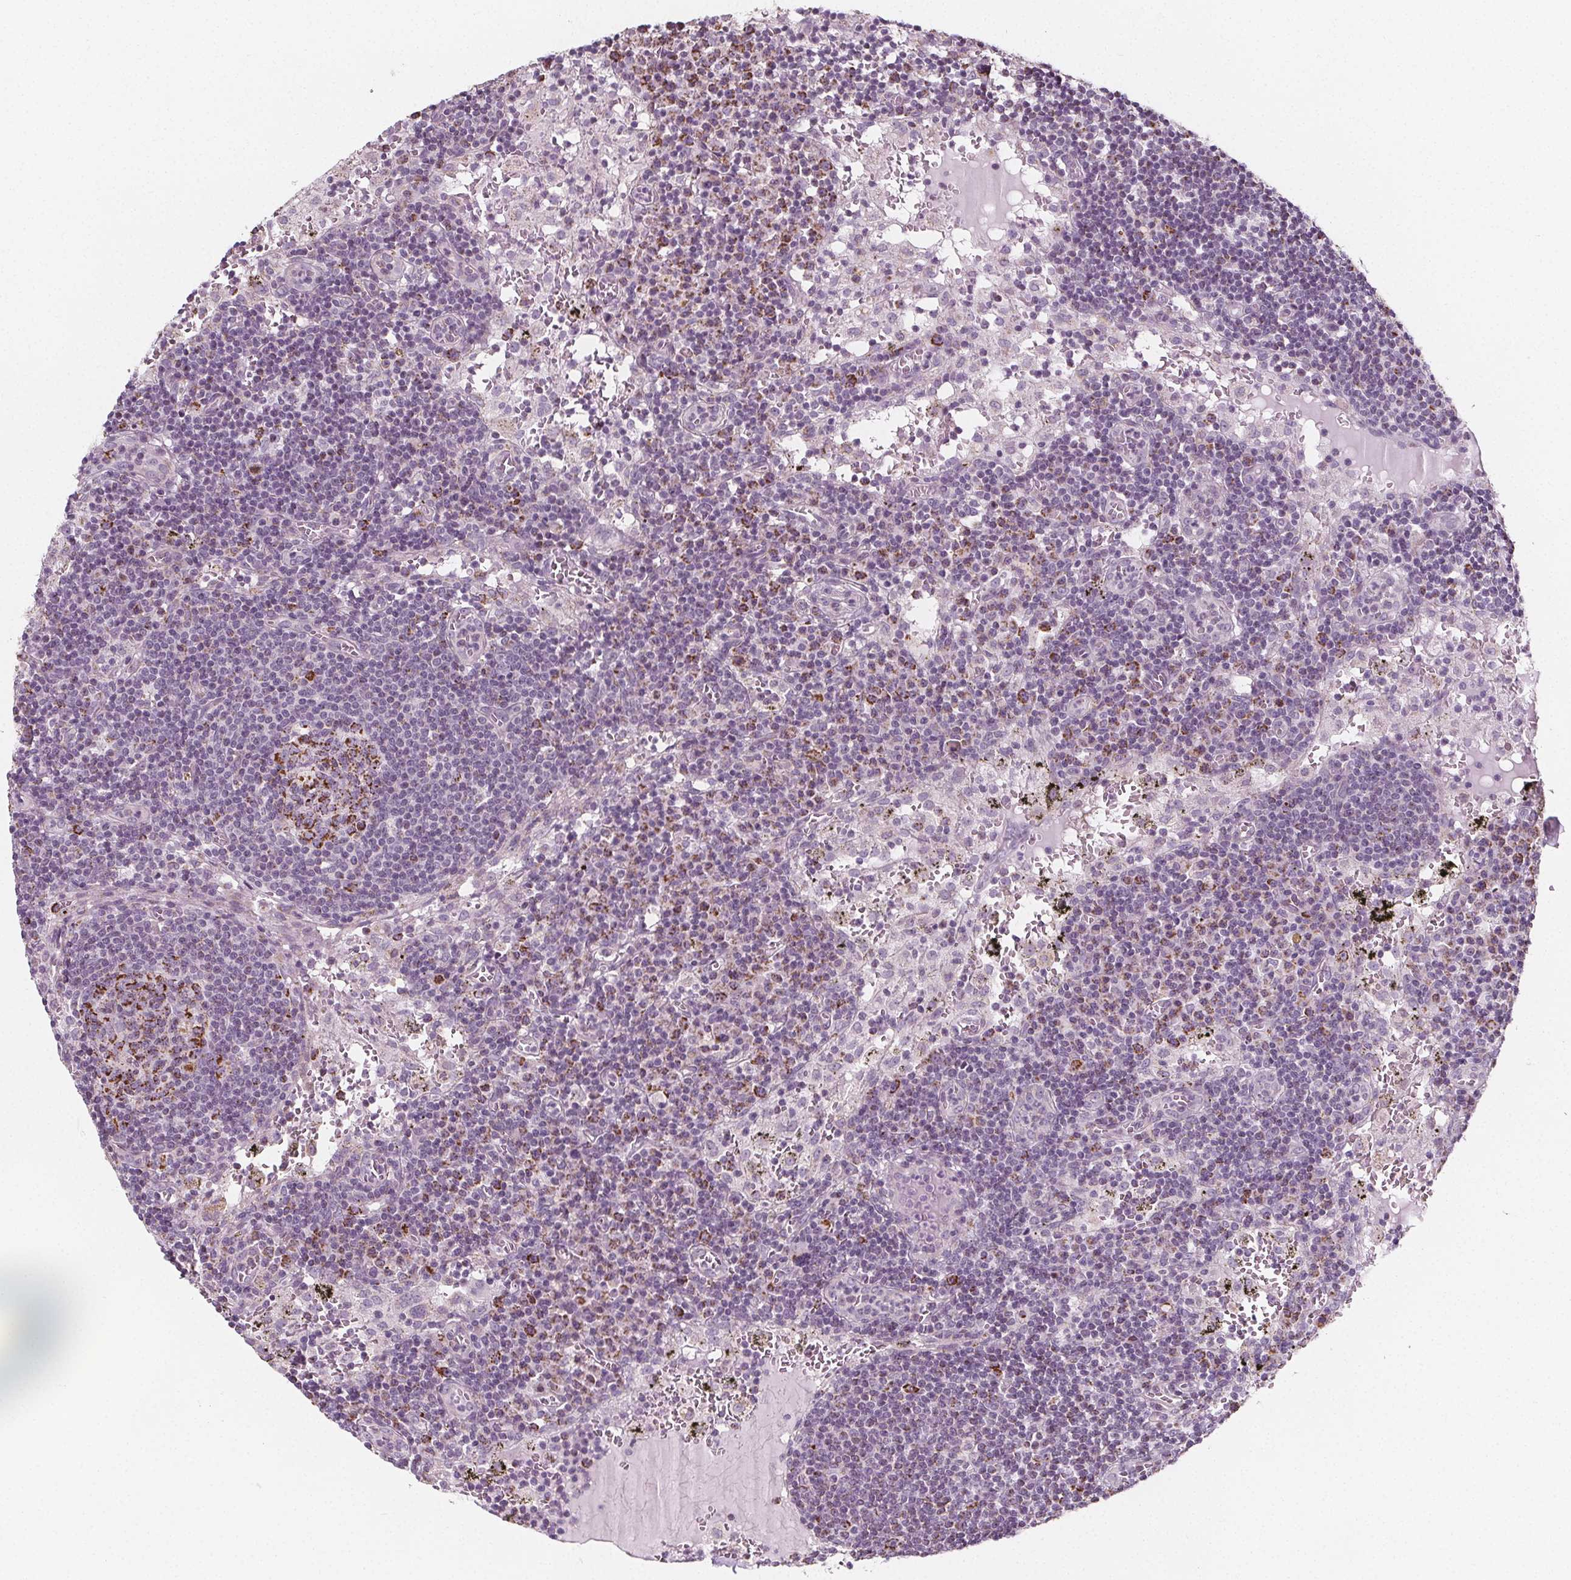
{"staining": {"intensity": "moderate", "quantity": "25%-75%", "location": "cytoplasmic/membranous"}, "tissue": "lymph node", "cell_type": "Germinal center cells", "image_type": "normal", "snomed": [{"axis": "morphology", "description": "Normal tissue, NOS"}, {"axis": "topography", "description": "Lymph node"}], "caption": "Lymph node was stained to show a protein in brown. There is medium levels of moderate cytoplasmic/membranous expression in about 25%-75% of germinal center cells. The protein of interest is stained brown, and the nuclei are stained in blue (DAB (3,3'-diaminobenzidine) IHC with brightfield microscopy, high magnification).", "gene": "IL17C", "patient": {"sex": "male", "age": 62}}